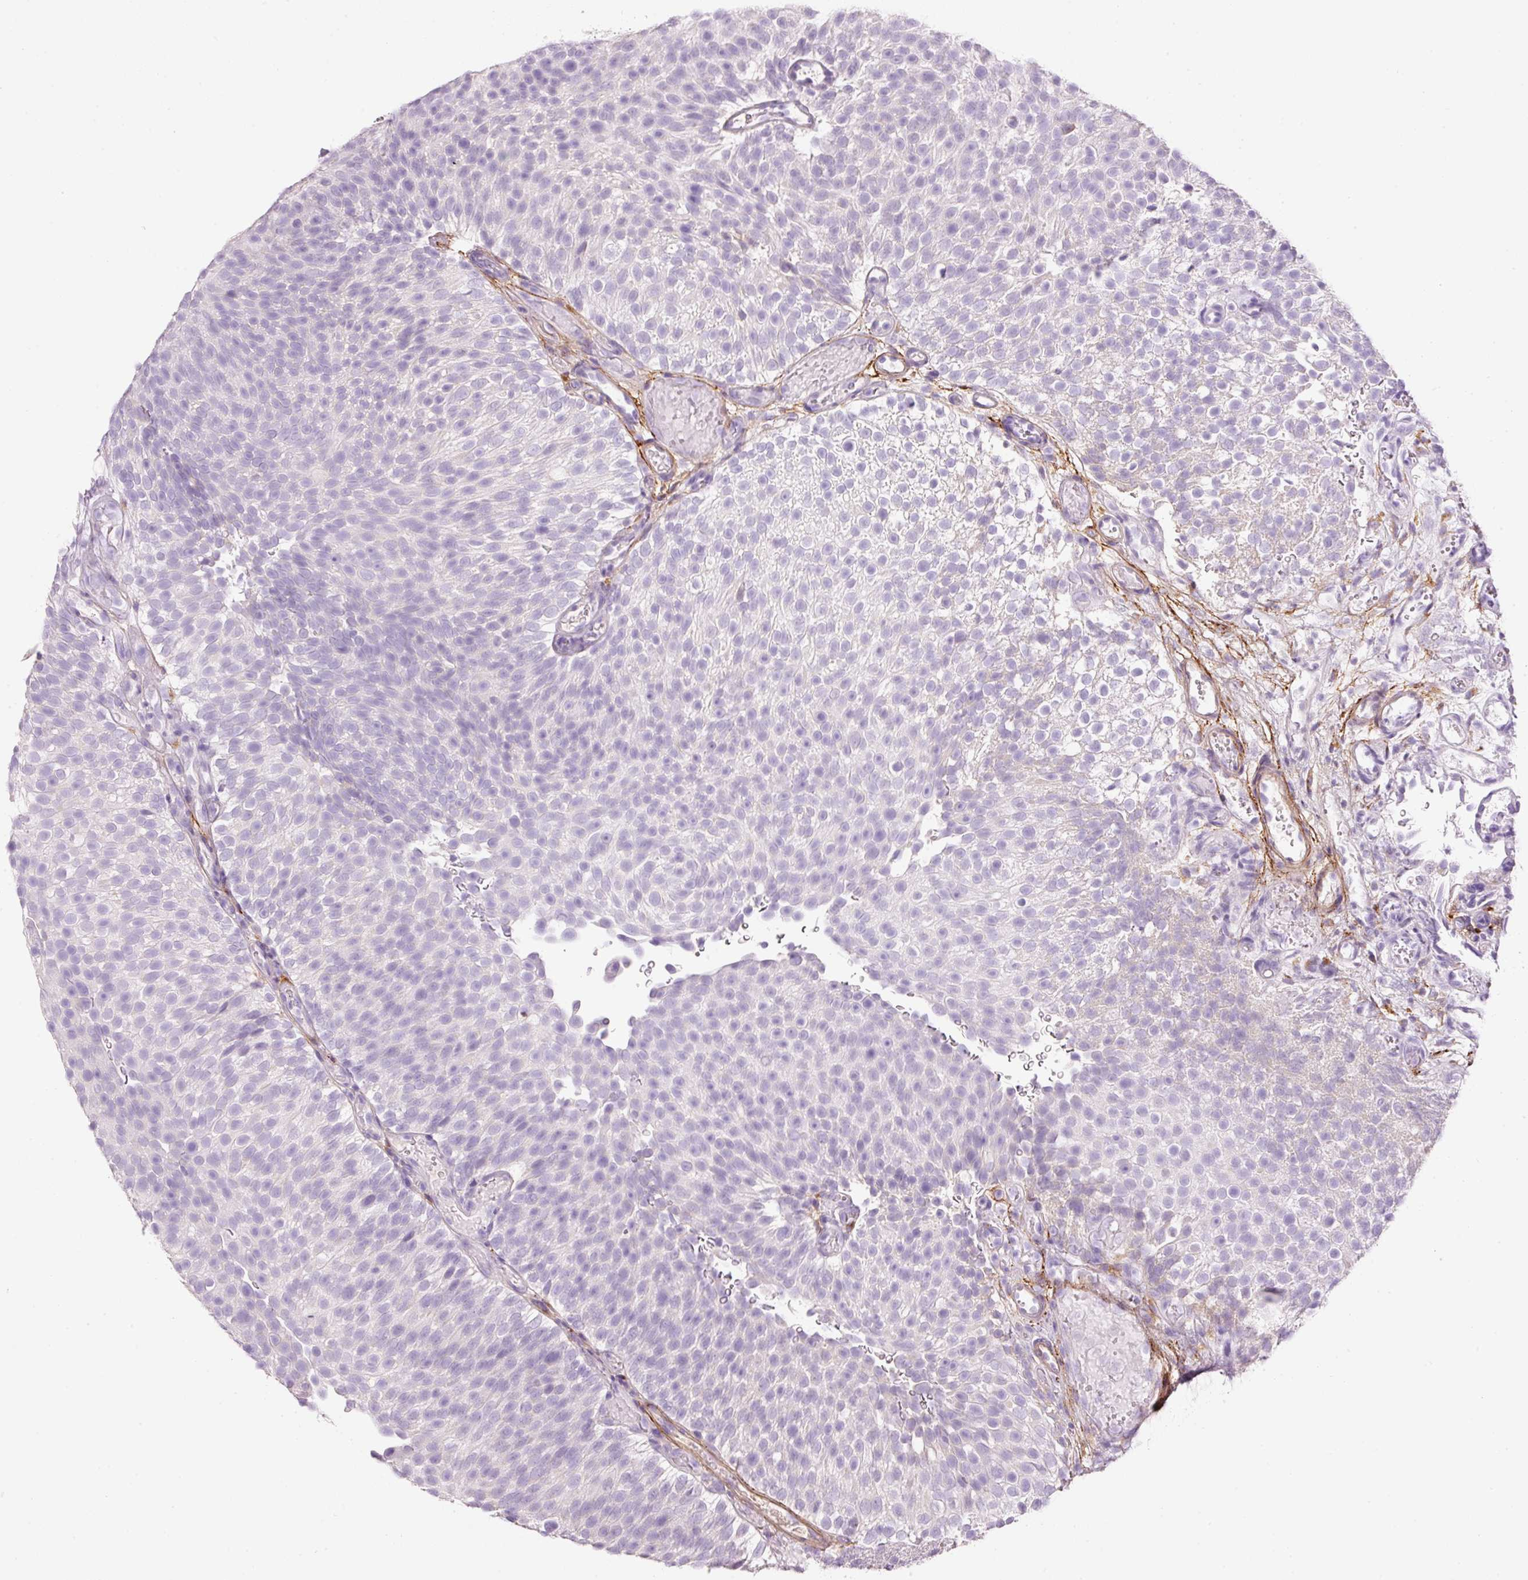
{"staining": {"intensity": "negative", "quantity": "none", "location": "none"}, "tissue": "urothelial cancer", "cell_type": "Tumor cells", "image_type": "cancer", "snomed": [{"axis": "morphology", "description": "Urothelial carcinoma, Low grade"}, {"axis": "topography", "description": "Urinary bladder"}], "caption": "Immunohistochemical staining of human low-grade urothelial carcinoma displays no significant positivity in tumor cells. (DAB (3,3'-diaminobenzidine) immunohistochemistry with hematoxylin counter stain).", "gene": "MFAP4", "patient": {"sex": "male", "age": 78}}